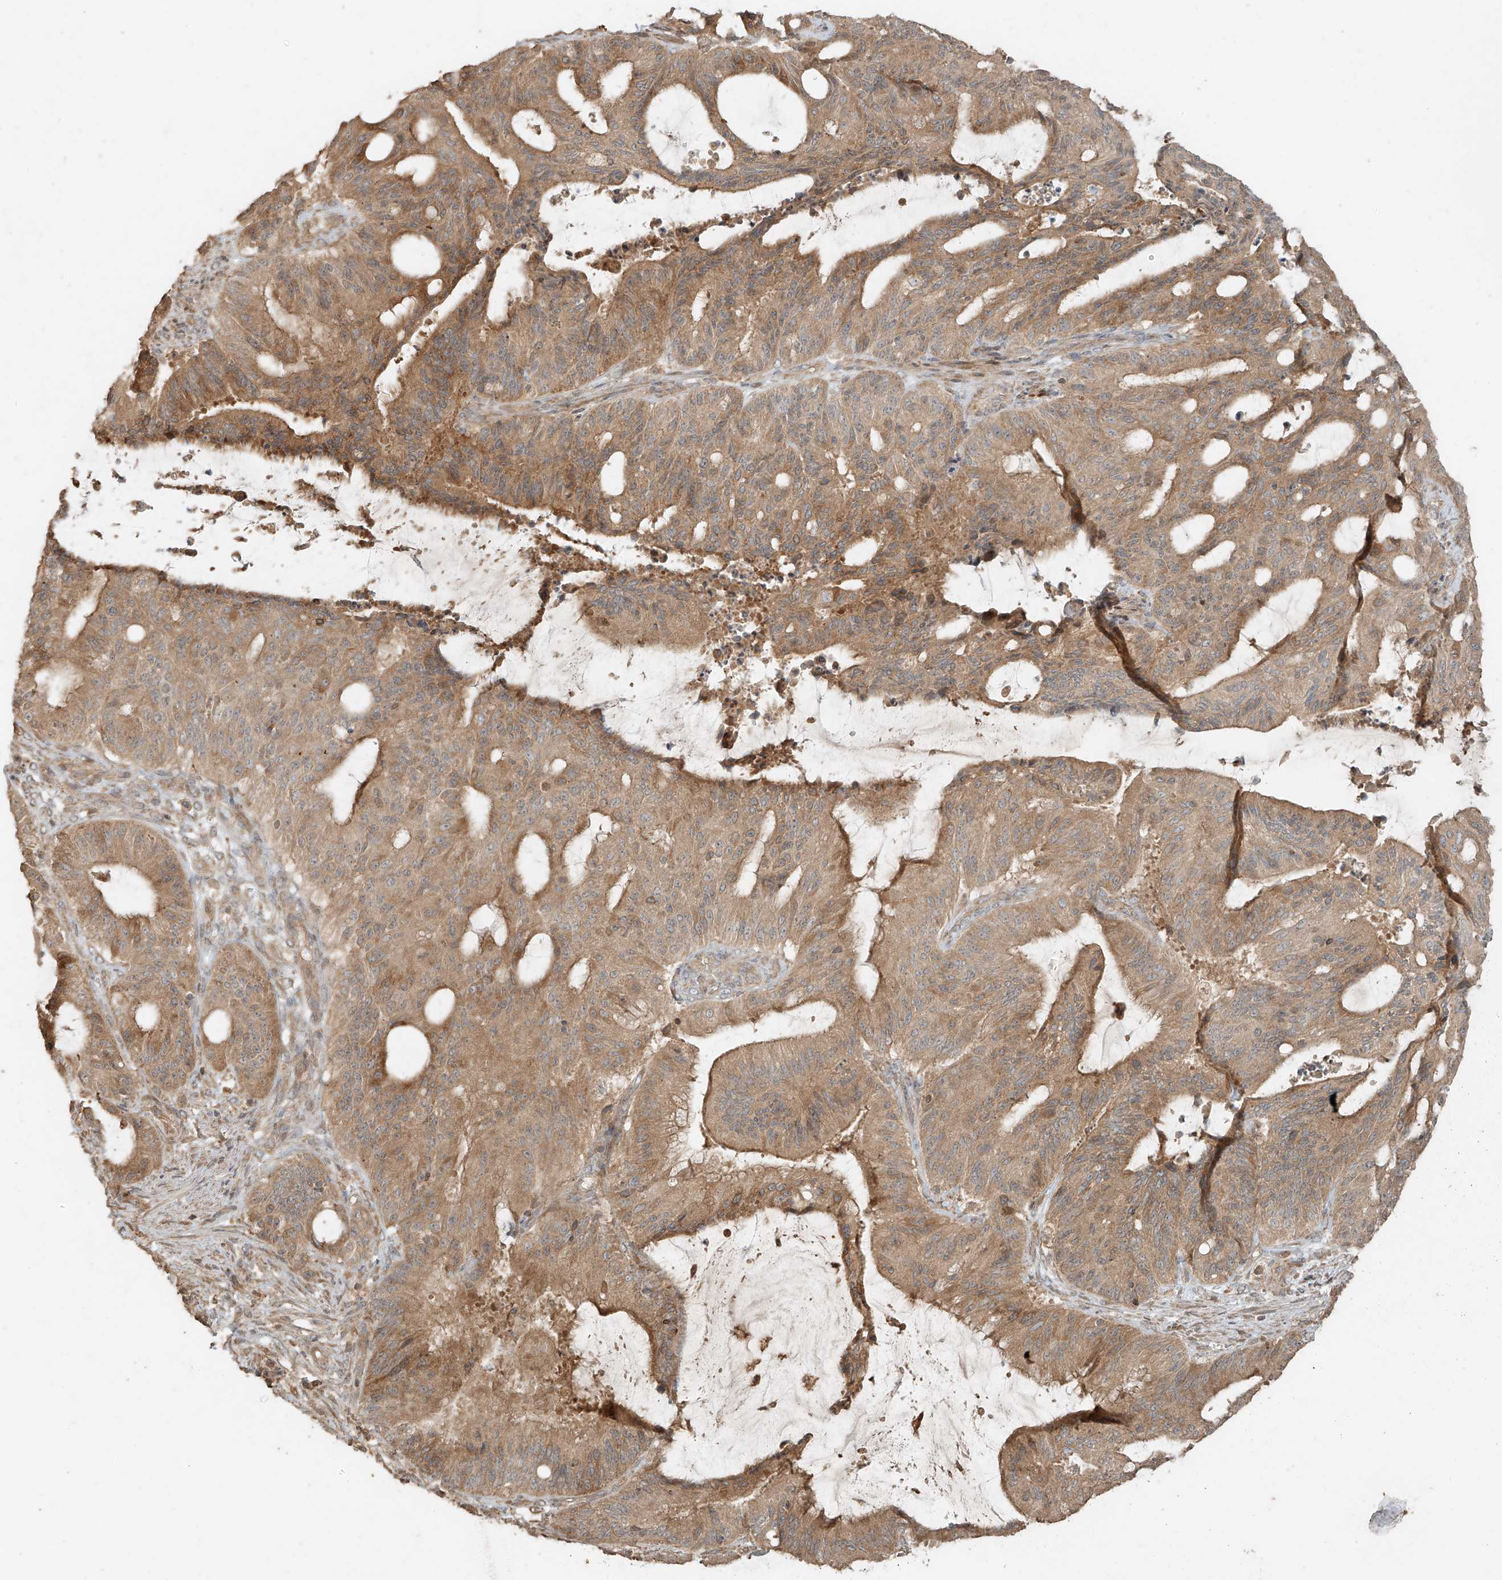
{"staining": {"intensity": "moderate", "quantity": ">75%", "location": "cytoplasmic/membranous"}, "tissue": "liver cancer", "cell_type": "Tumor cells", "image_type": "cancer", "snomed": [{"axis": "morphology", "description": "Normal tissue, NOS"}, {"axis": "morphology", "description": "Cholangiocarcinoma"}, {"axis": "topography", "description": "Liver"}, {"axis": "topography", "description": "Peripheral nerve tissue"}], "caption": "Approximately >75% of tumor cells in liver cancer demonstrate moderate cytoplasmic/membranous protein expression as visualized by brown immunohistochemical staining.", "gene": "ANKZF1", "patient": {"sex": "female", "age": 73}}